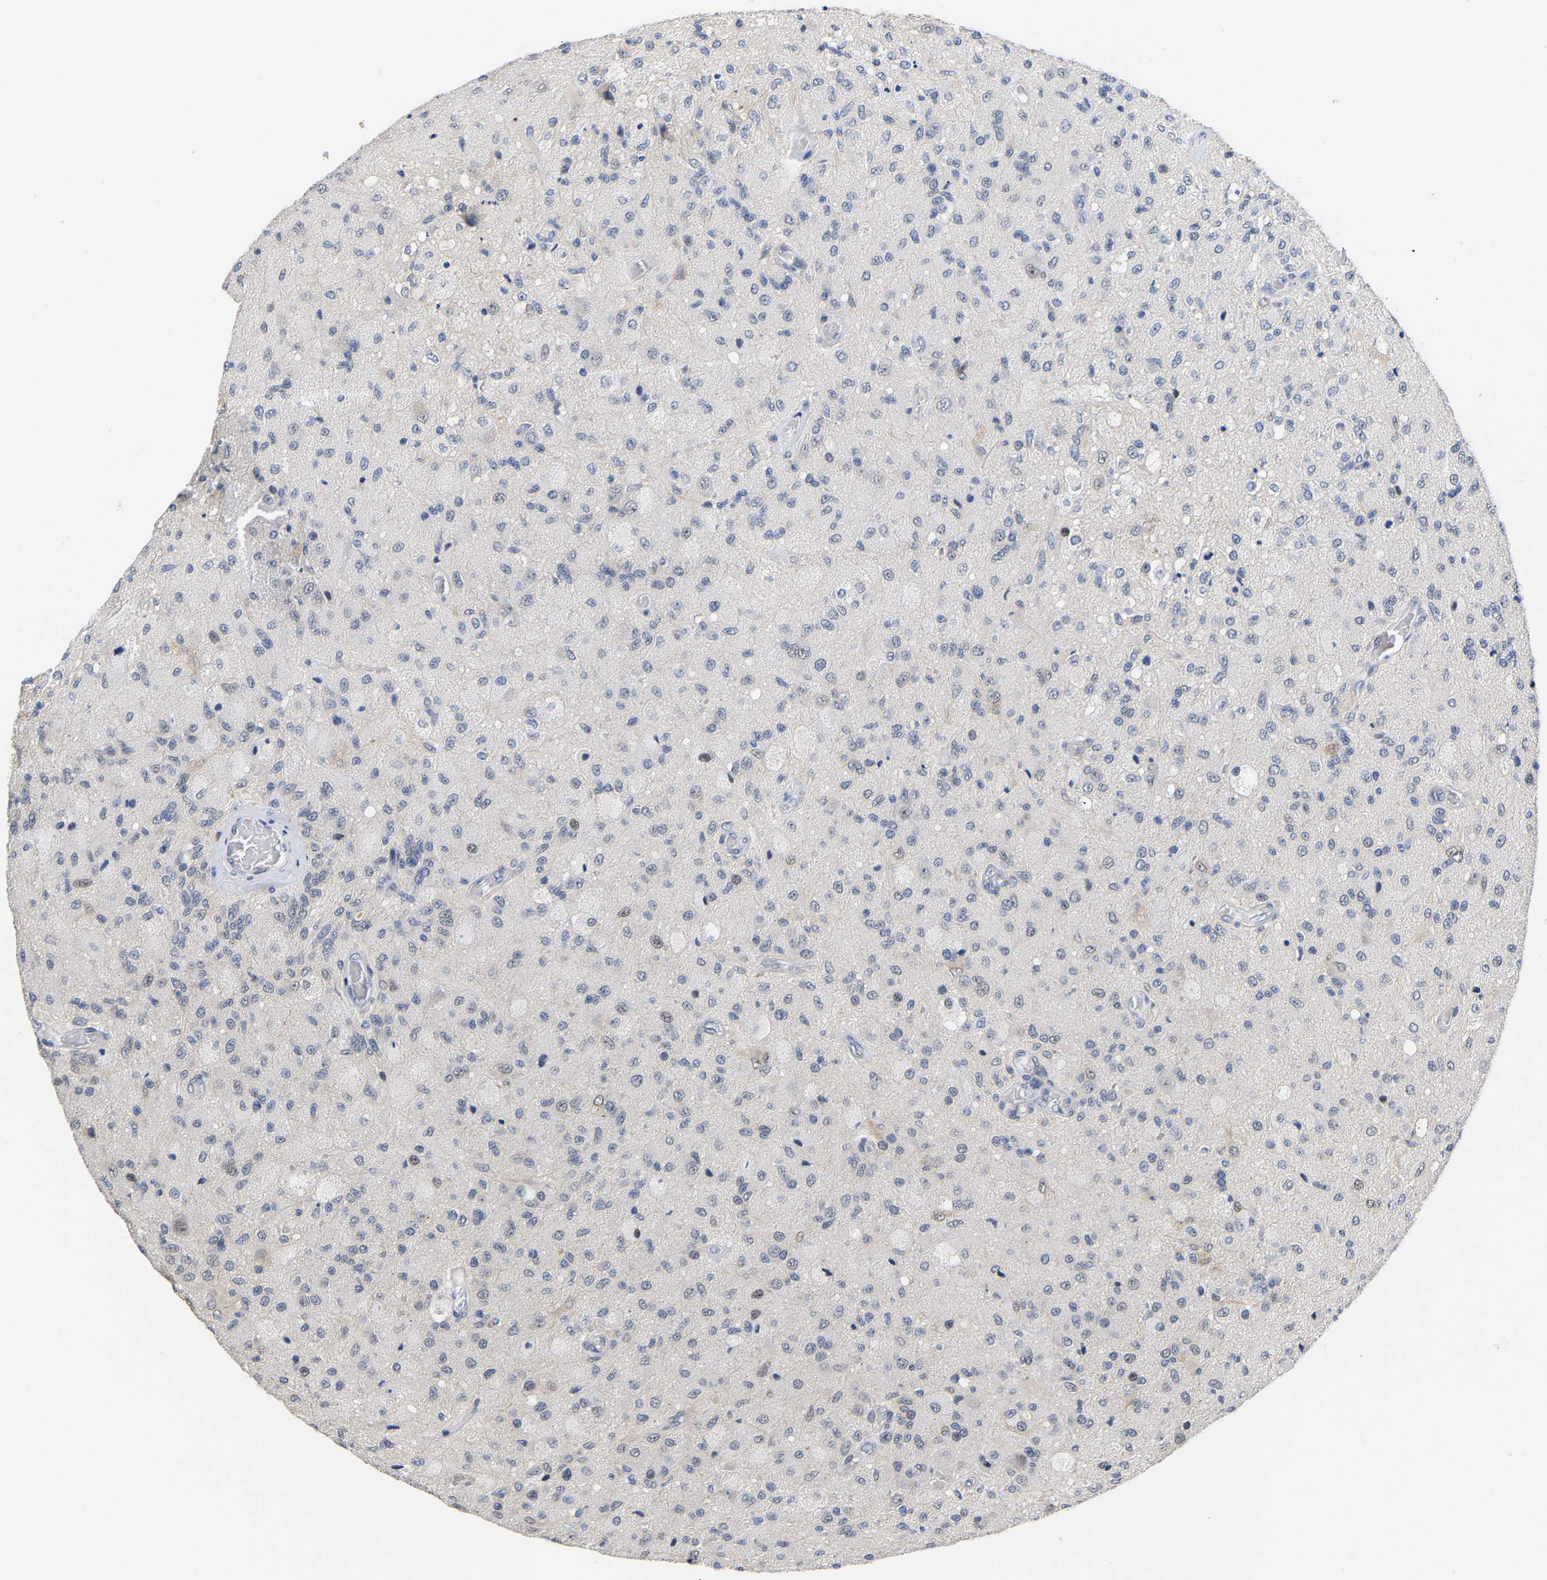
{"staining": {"intensity": "negative", "quantity": "none", "location": "none"}, "tissue": "glioma", "cell_type": "Tumor cells", "image_type": "cancer", "snomed": [{"axis": "morphology", "description": "Normal tissue, NOS"}, {"axis": "morphology", "description": "Glioma, malignant, High grade"}, {"axis": "topography", "description": "Cerebral cortex"}], "caption": "Immunohistochemical staining of human glioma demonstrates no significant staining in tumor cells.", "gene": "TDRD7", "patient": {"sex": "male", "age": 77}}